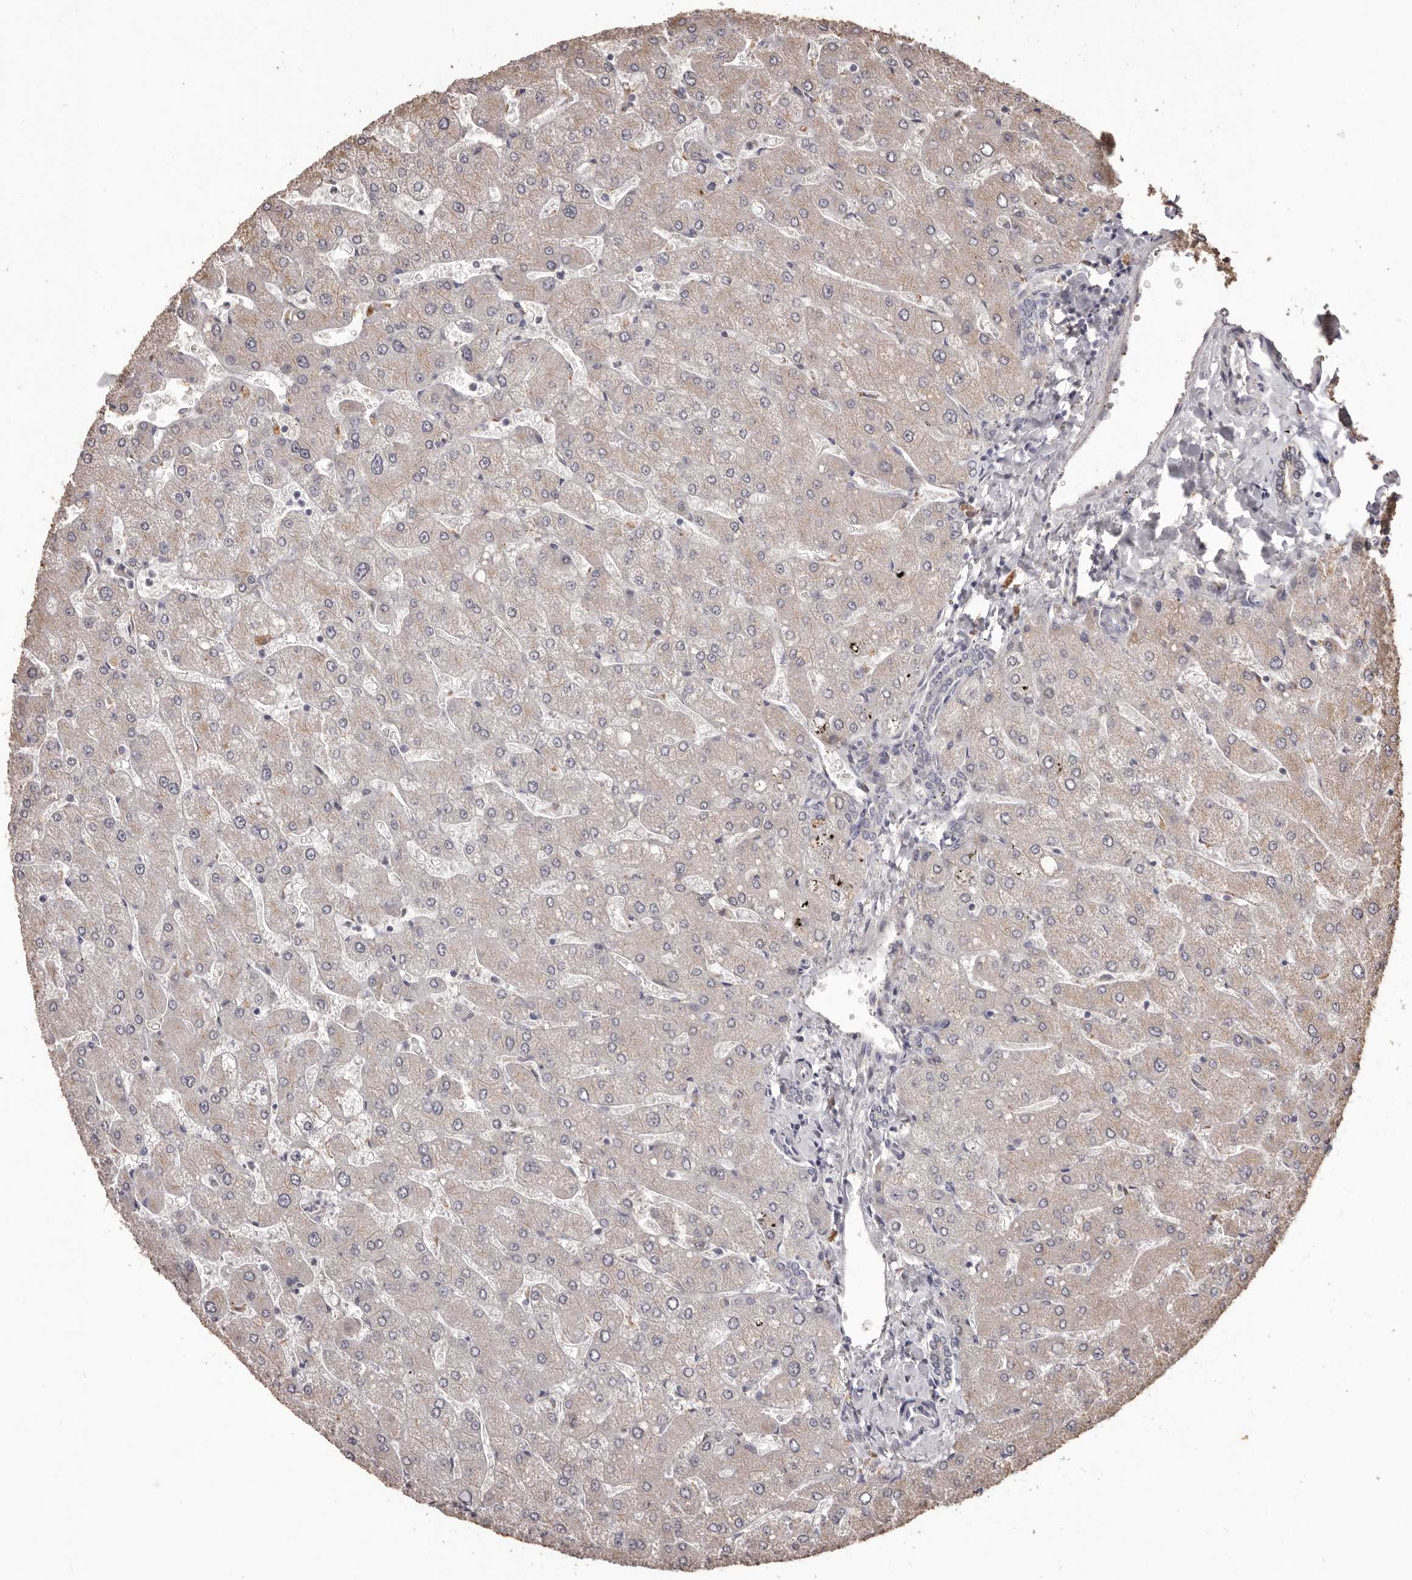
{"staining": {"intensity": "negative", "quantity": "none", "location": "none"}, "tissue": "liver", "cell_type": "Cholangiocytes", "image_type": "normal", "snomed": [{"axis": "morphology", "description": "Normal tissue, NOS"}, {"axis": "topography", "description": "Liver"}], "caption": "Immunohistochemistry of unremarkable liver exhibits no expression in cholangiocytes.", "gene": "PRSS27", "patient": {"sex": "male", "age": 55}}